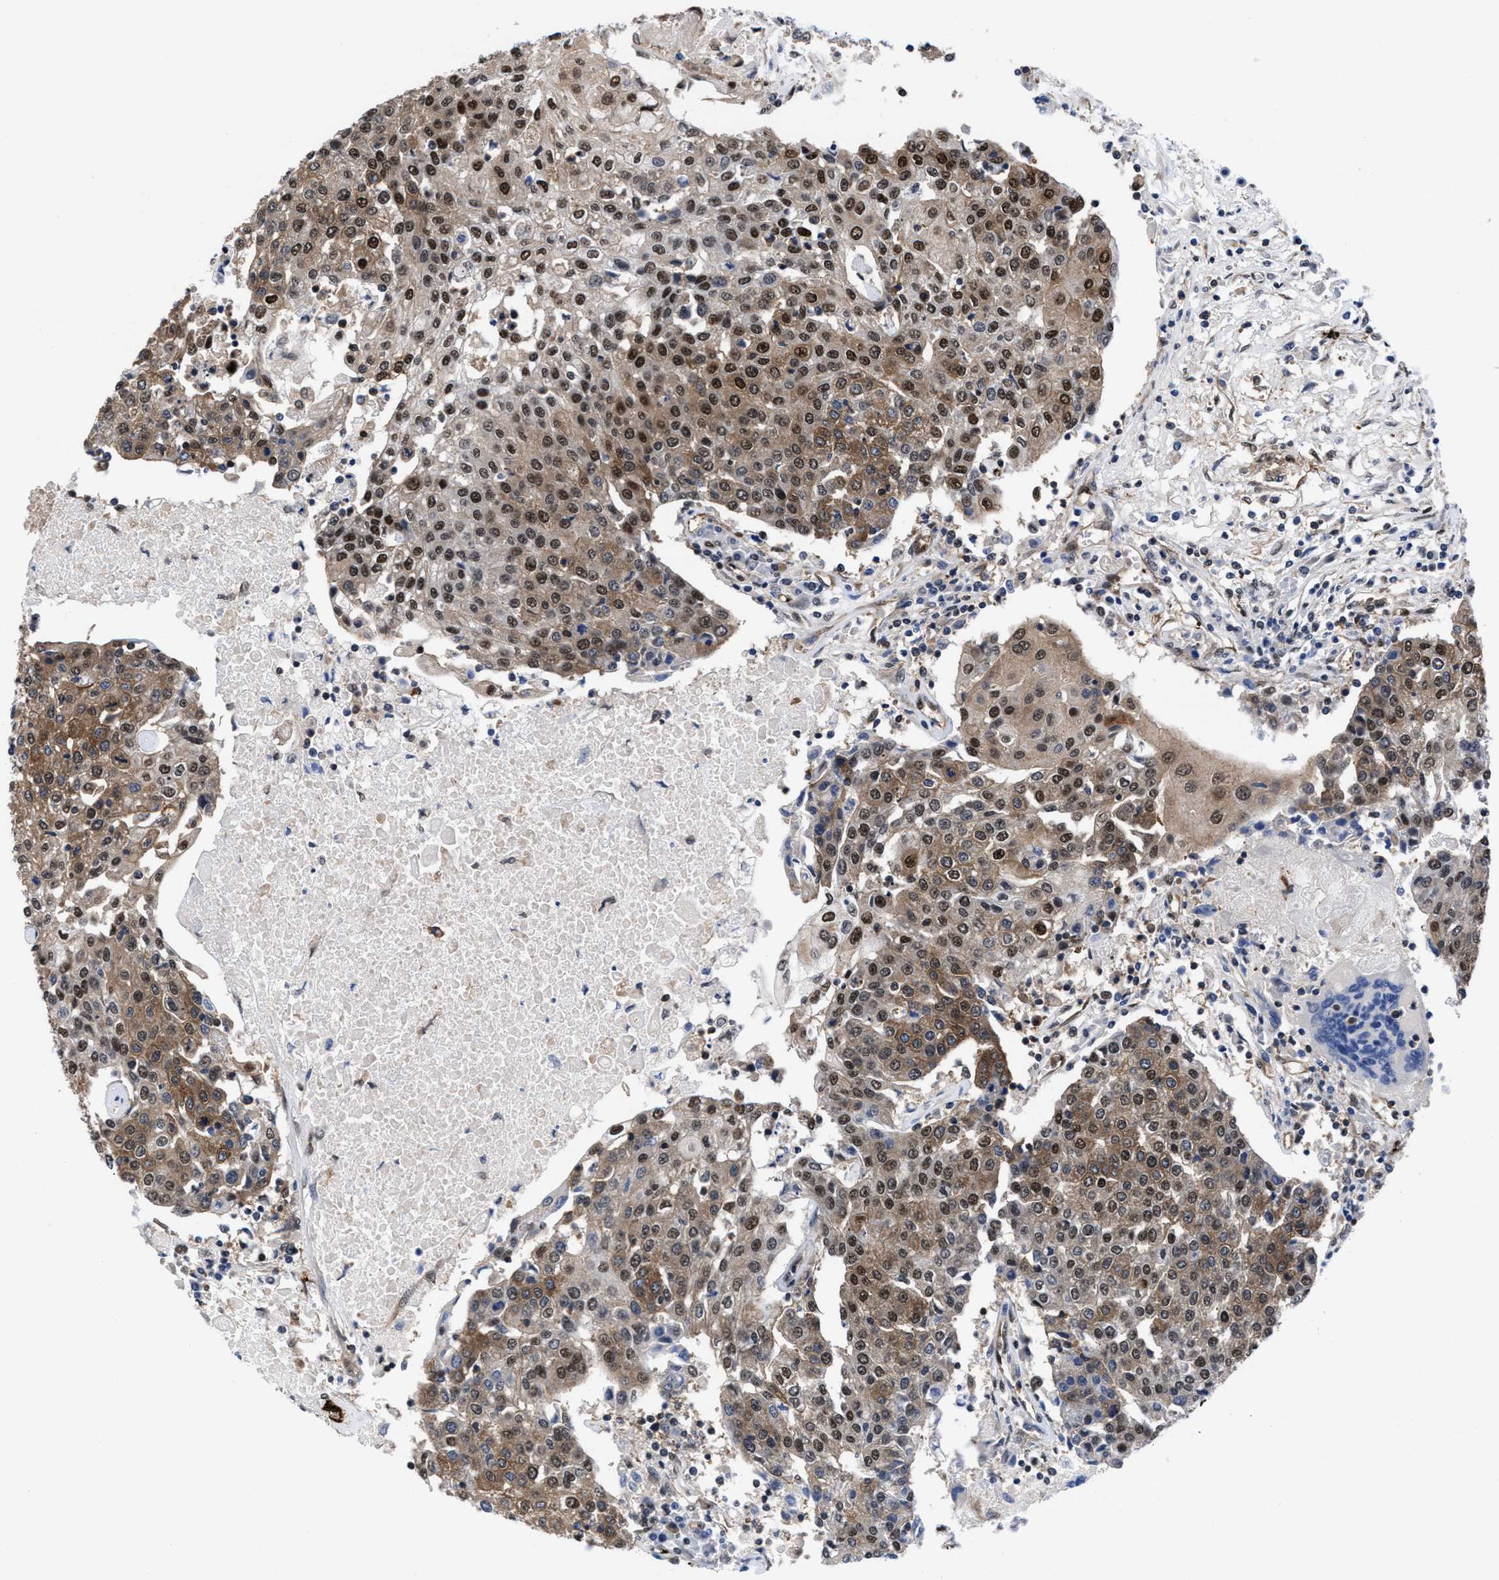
{"staining": {"intensity": "moderate", "quantity": ">75%", "location": "cytoplasmic/membranous,nuclear"}, "tissue": "urothelial cancer", "cell_type": "Tumor cells", "image_type": "cancer", "snomed": [{"axis": "morphology", "description": "Urothelial carcinoma, High grade"}, {"axis": "topography", "description": "Urinary bladder"}], "caption": "Human urothelial carcinoma (high-grade) stained for a protein (brown) exhibits moderate cytoplasmic/membranous and nuclear positive expression in approximately >75% of tumor cells.", "gene": "ACLY", "patient": {"sex": "female", "age": 85}}